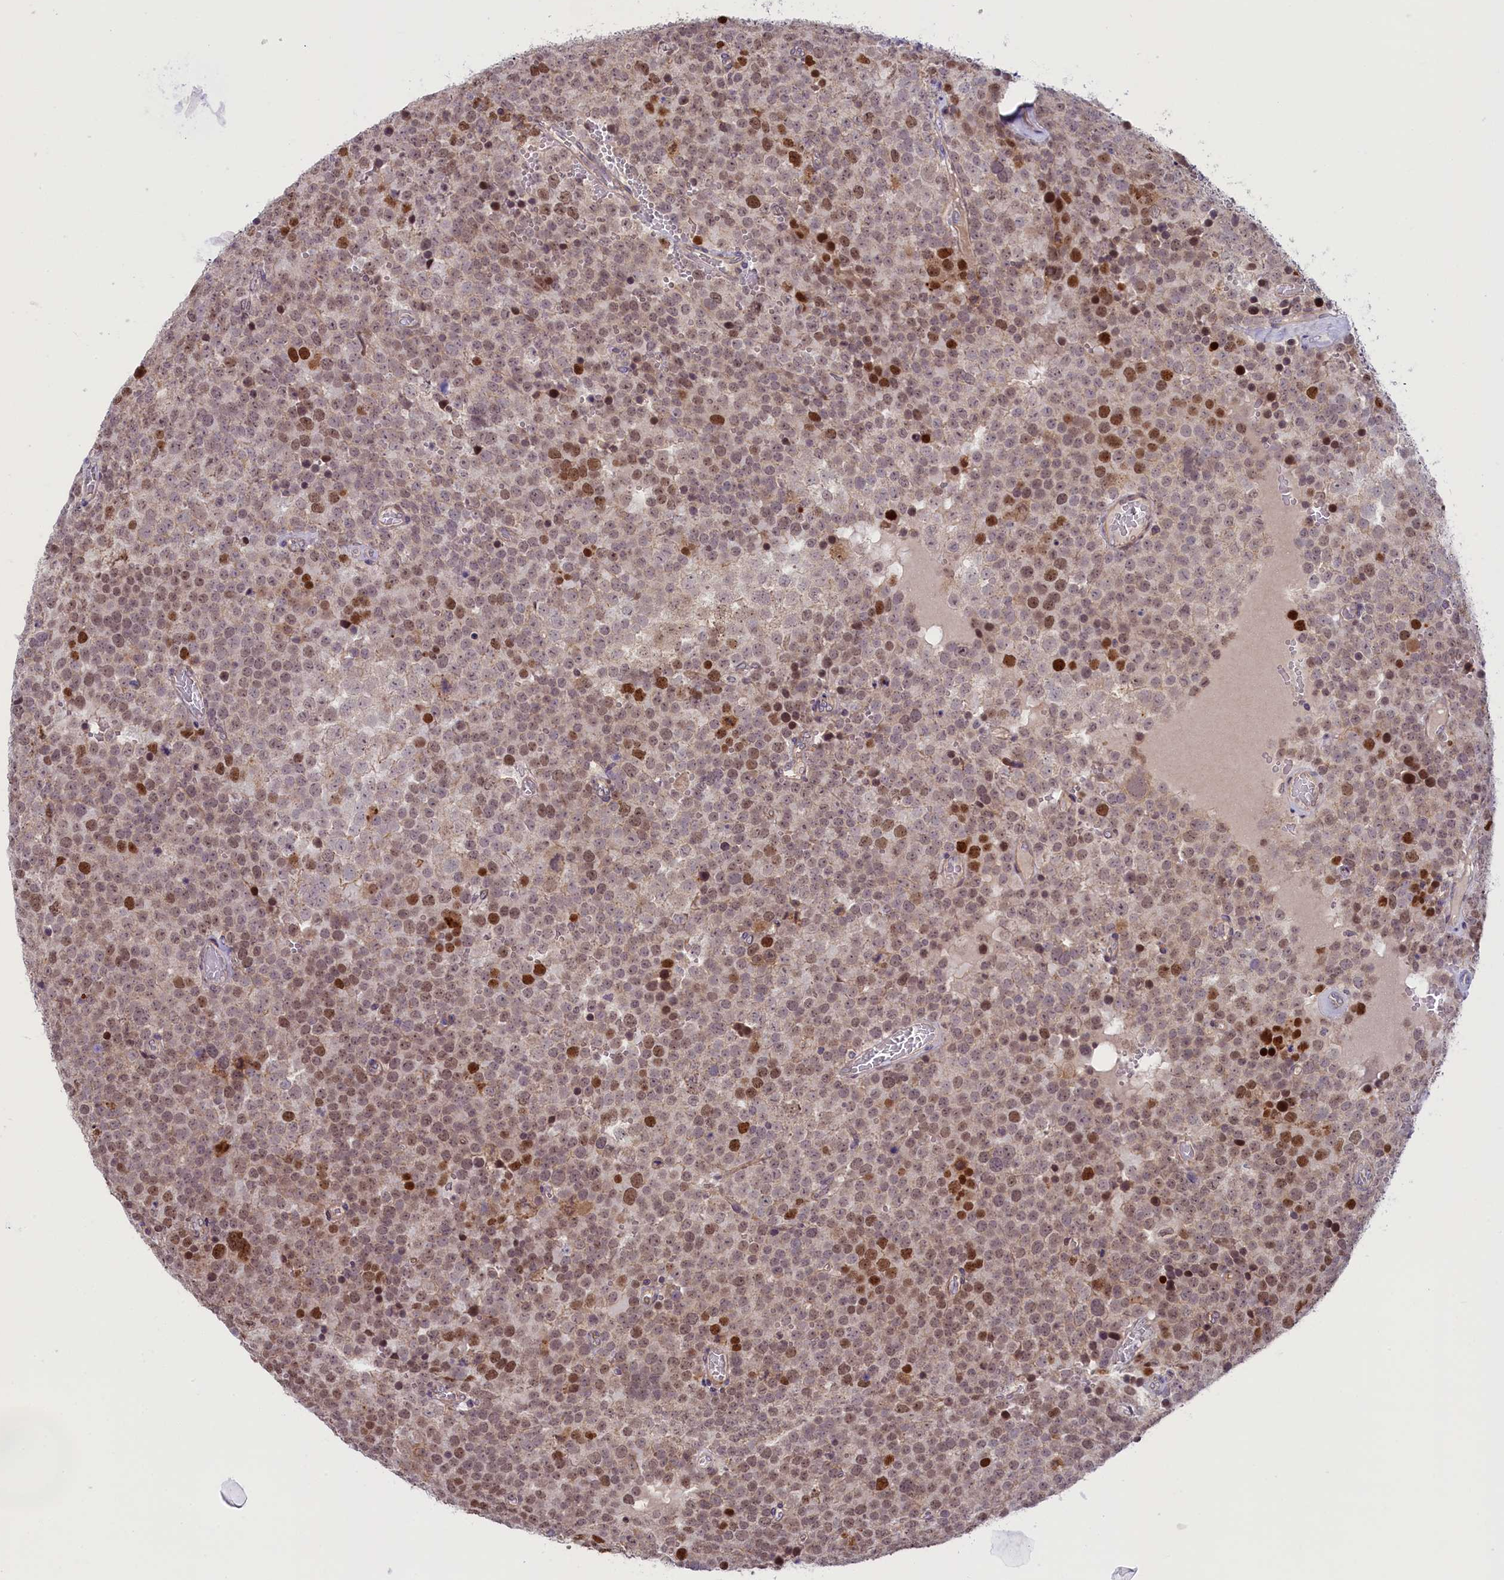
{"staining": {"intensity": "strong", "quantity": "<25%", "location": "nuclear"}, "tissue": "testis cancer", "cell_type": "Tumor cells", "image_type": "cancer", "snomed": [{"axis": "morphology", "description": "Seminoma, NOS"}, {"axis": "topography", "description": "Testis"}], "caption": "A histopathology image showing strong nuclear staining in about <25% of tumor cells in testis seminoma, as visualized by brown immunohistochemical staining.", "gene": "CCL23", "patient": {"sex": "male", "age": 71}}